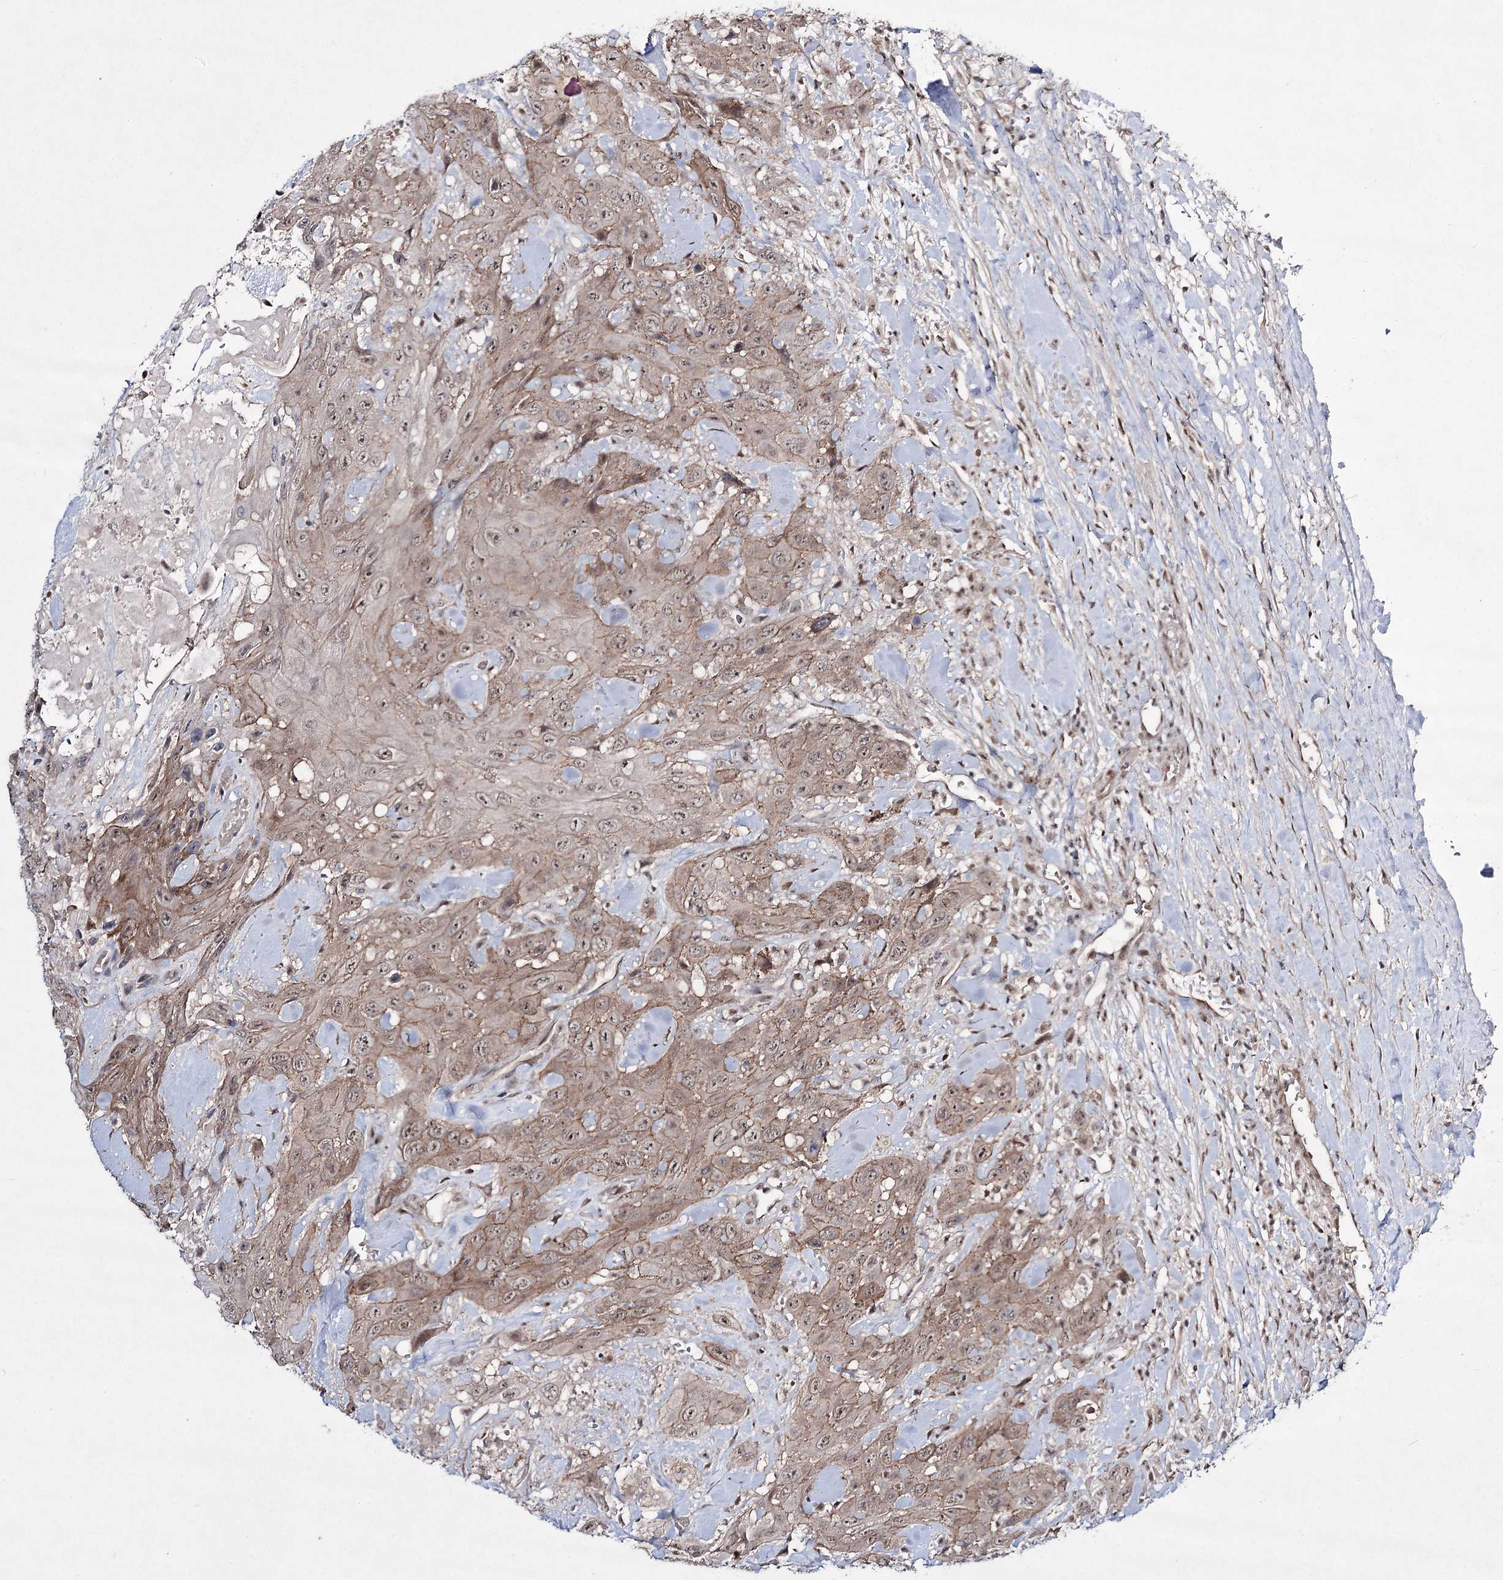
{"staining": {"intensity": "weak", "quantity": ">75%", "location": "cytoplasmic/membranous,nuclear"}, "tissue": "head and neck cancer", "cell_type": "Tumor cells", "image_type": "cancer", "snomed": [{"axis": "morphology", "description": "Squamous cell carcinoma, NOS"}, {"axis": "topography", "description": "Head-Neck"}], "caption": "A brown stain labels weak cytoplasmic/membranous and nuclear staining of a protein in head and neck squamous cell carcinoma tumor cells. Using DAB (3,3'-diaminobenzidine) (brown) and hematoxylin (blue) stains, captured at high magnification using brightfield microscopy.", "gene": "HOXC11", "patient": {"sex": "male", "age": 81}}